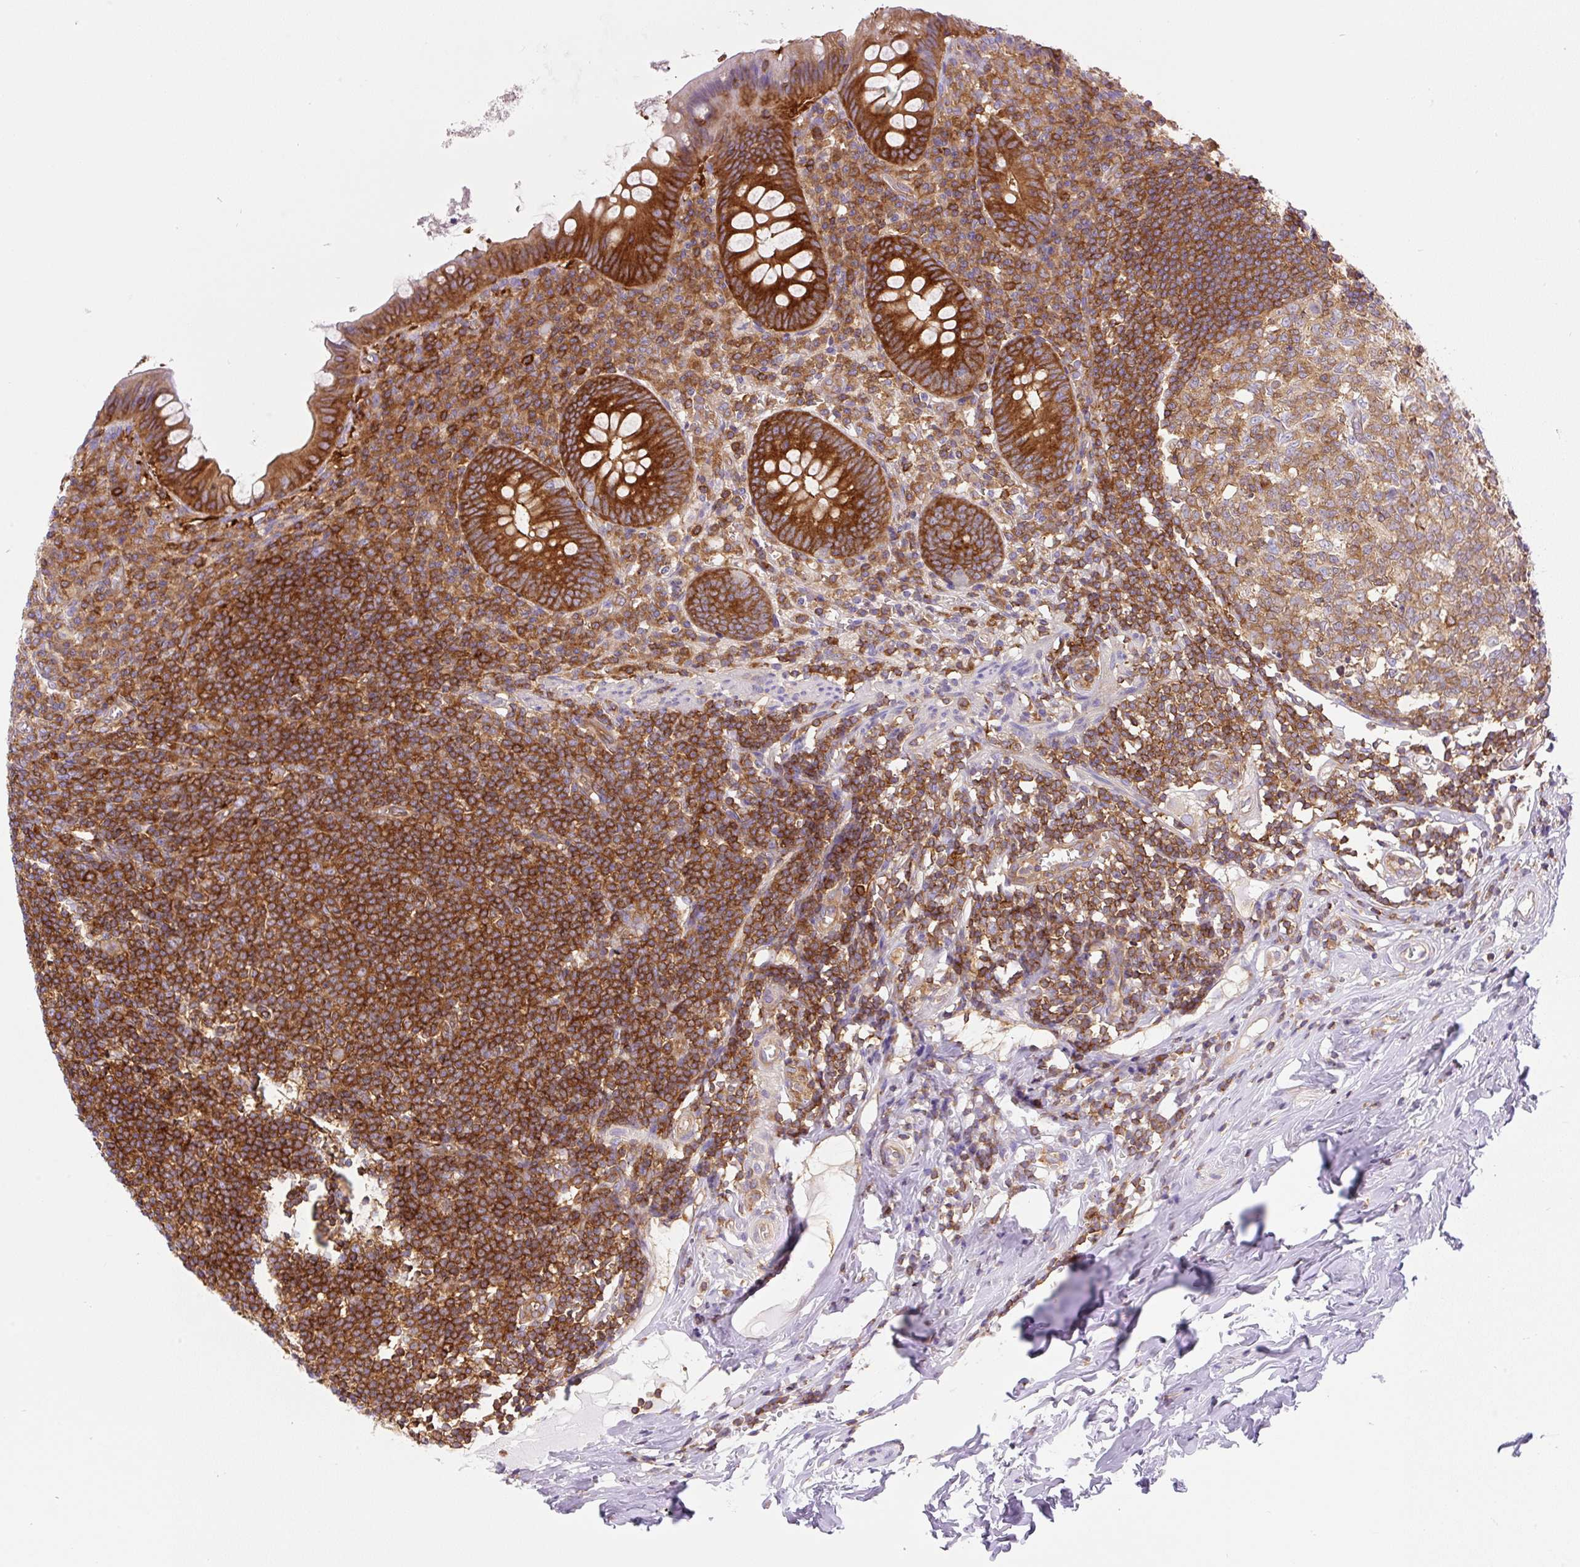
{"staining": {"intensity": "strong", "quantity": ">75%", "location": "cytoplasmic/membranous"}, "tissue": "appendix", "cell_type": "Glandular cells", "image_type": "normal", "snomed": [{"axis": "morphology", "description": "Normal tissue, NOS"}, {"axis": "topography", "description": "Appendix"}], "caption": "IHC staining of unremarkable appendix, which shows high levels of strong cytoplasmic/membranous staining in about >75% of glandular cells indicating strong cytoplasmic/membranous protein positivity. The staining was performed using DAB (brown) for protein detection and nuclei were counterstained in hematoxylin (blue).", "gene": "DNM2", "patient": {"sex": "female", "age": 51}}